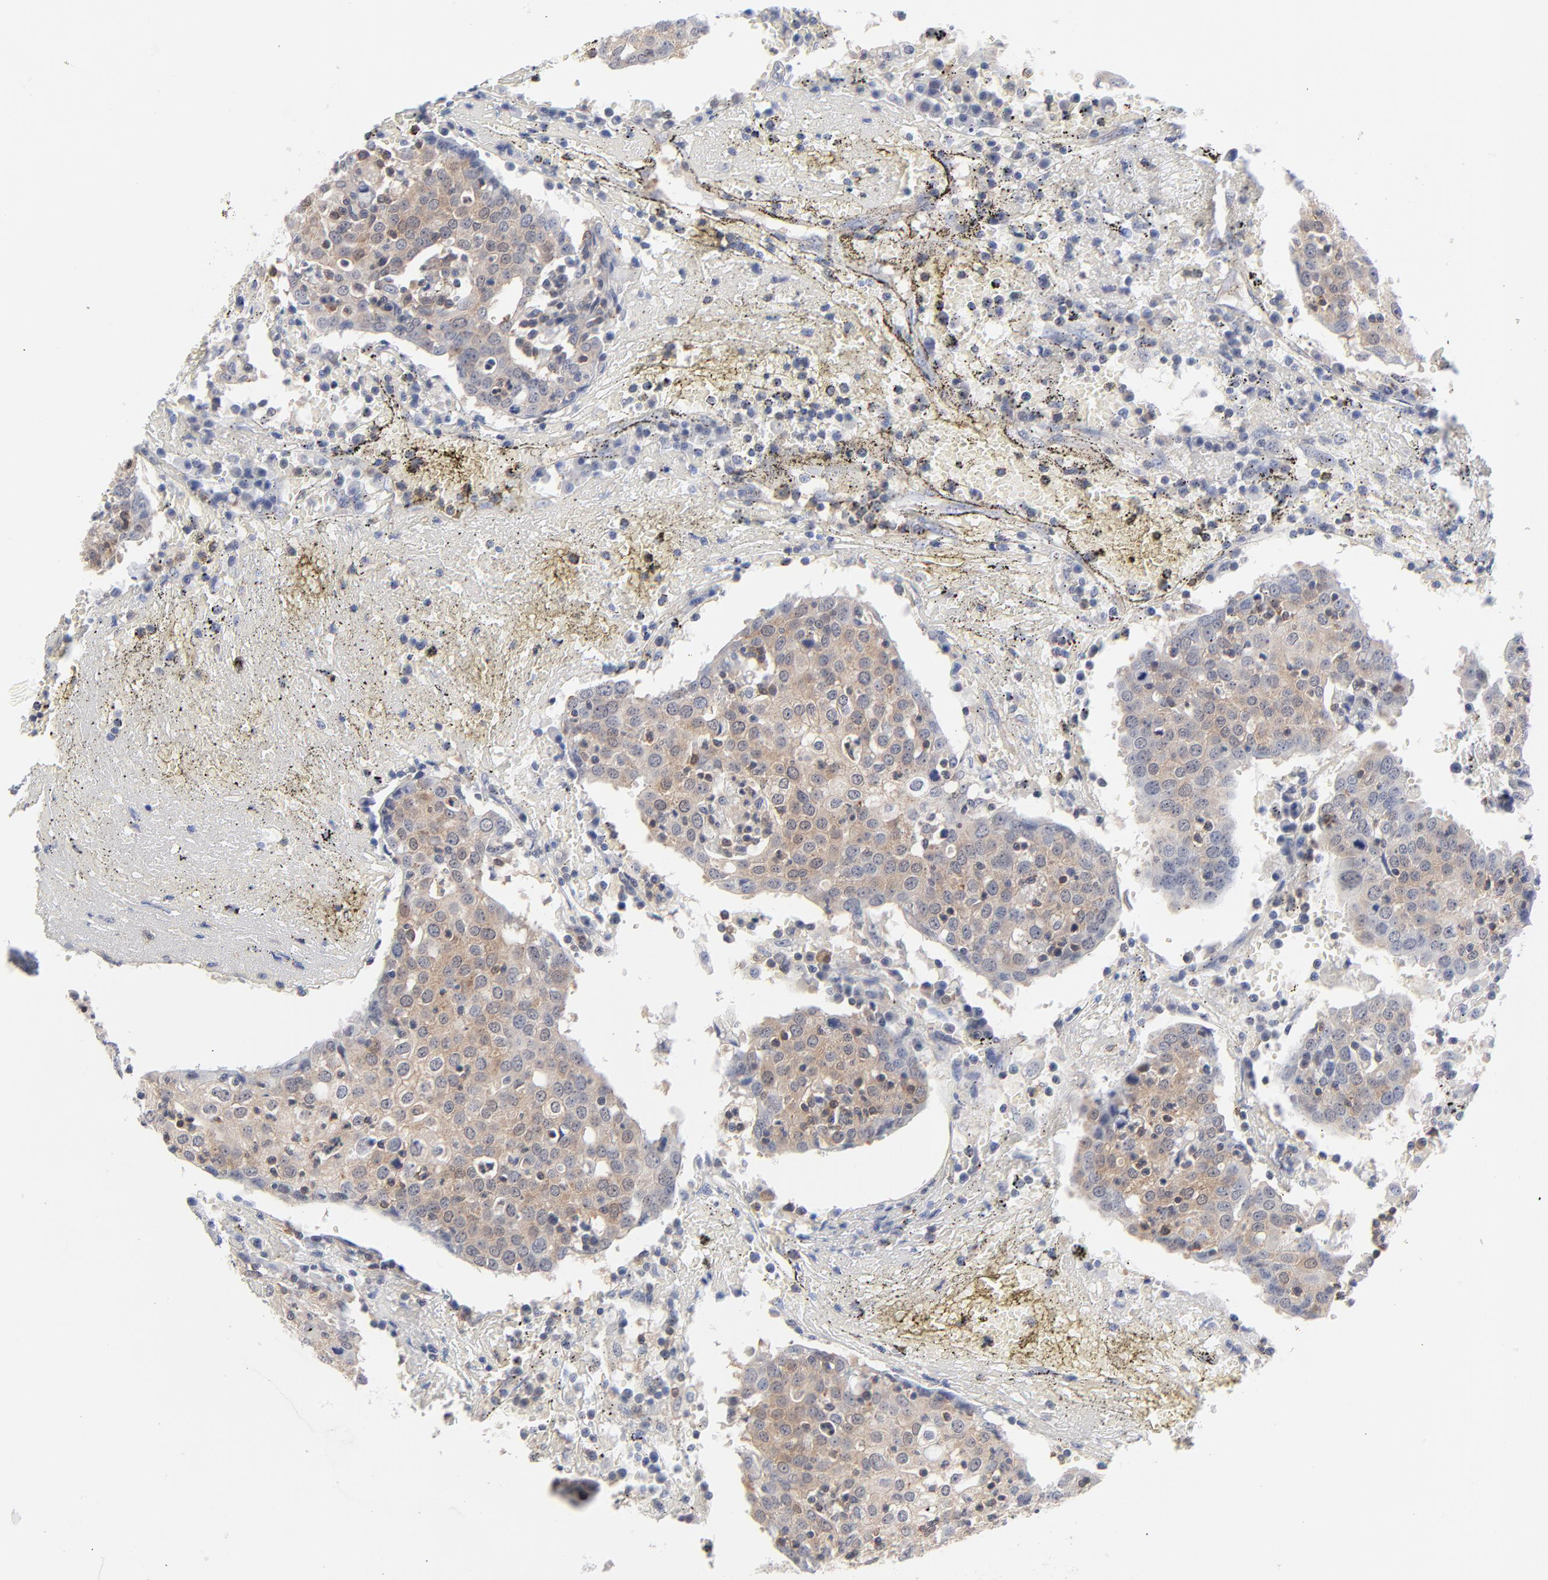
{"staining": {"intensity": "weak", "quantity": ">75%", "location": "cytoplasmic/membranous"}, "tissue": "head and neck cancer", "cell_type": "Tumor cells", "image_type": "cancer", "snomed": [{"axis": "morphology", "description": "Adenocarcinoma, NOS"}, {"axis": "topography", "description": "Salivary gland"}, {"axis": "topography", "description": "Head-Neck"}], "caption": "Adenocarcinoma (head and neck) tissue exhibits weak cytoplasmic/membranous expression in about >75% of tumor cells, visualized by immunohistochemistry. (DAB IHC with brightfield microscopy, high magnification).", "gene": "CAB39L", "patient": {"sex": "female", "age": 65}}